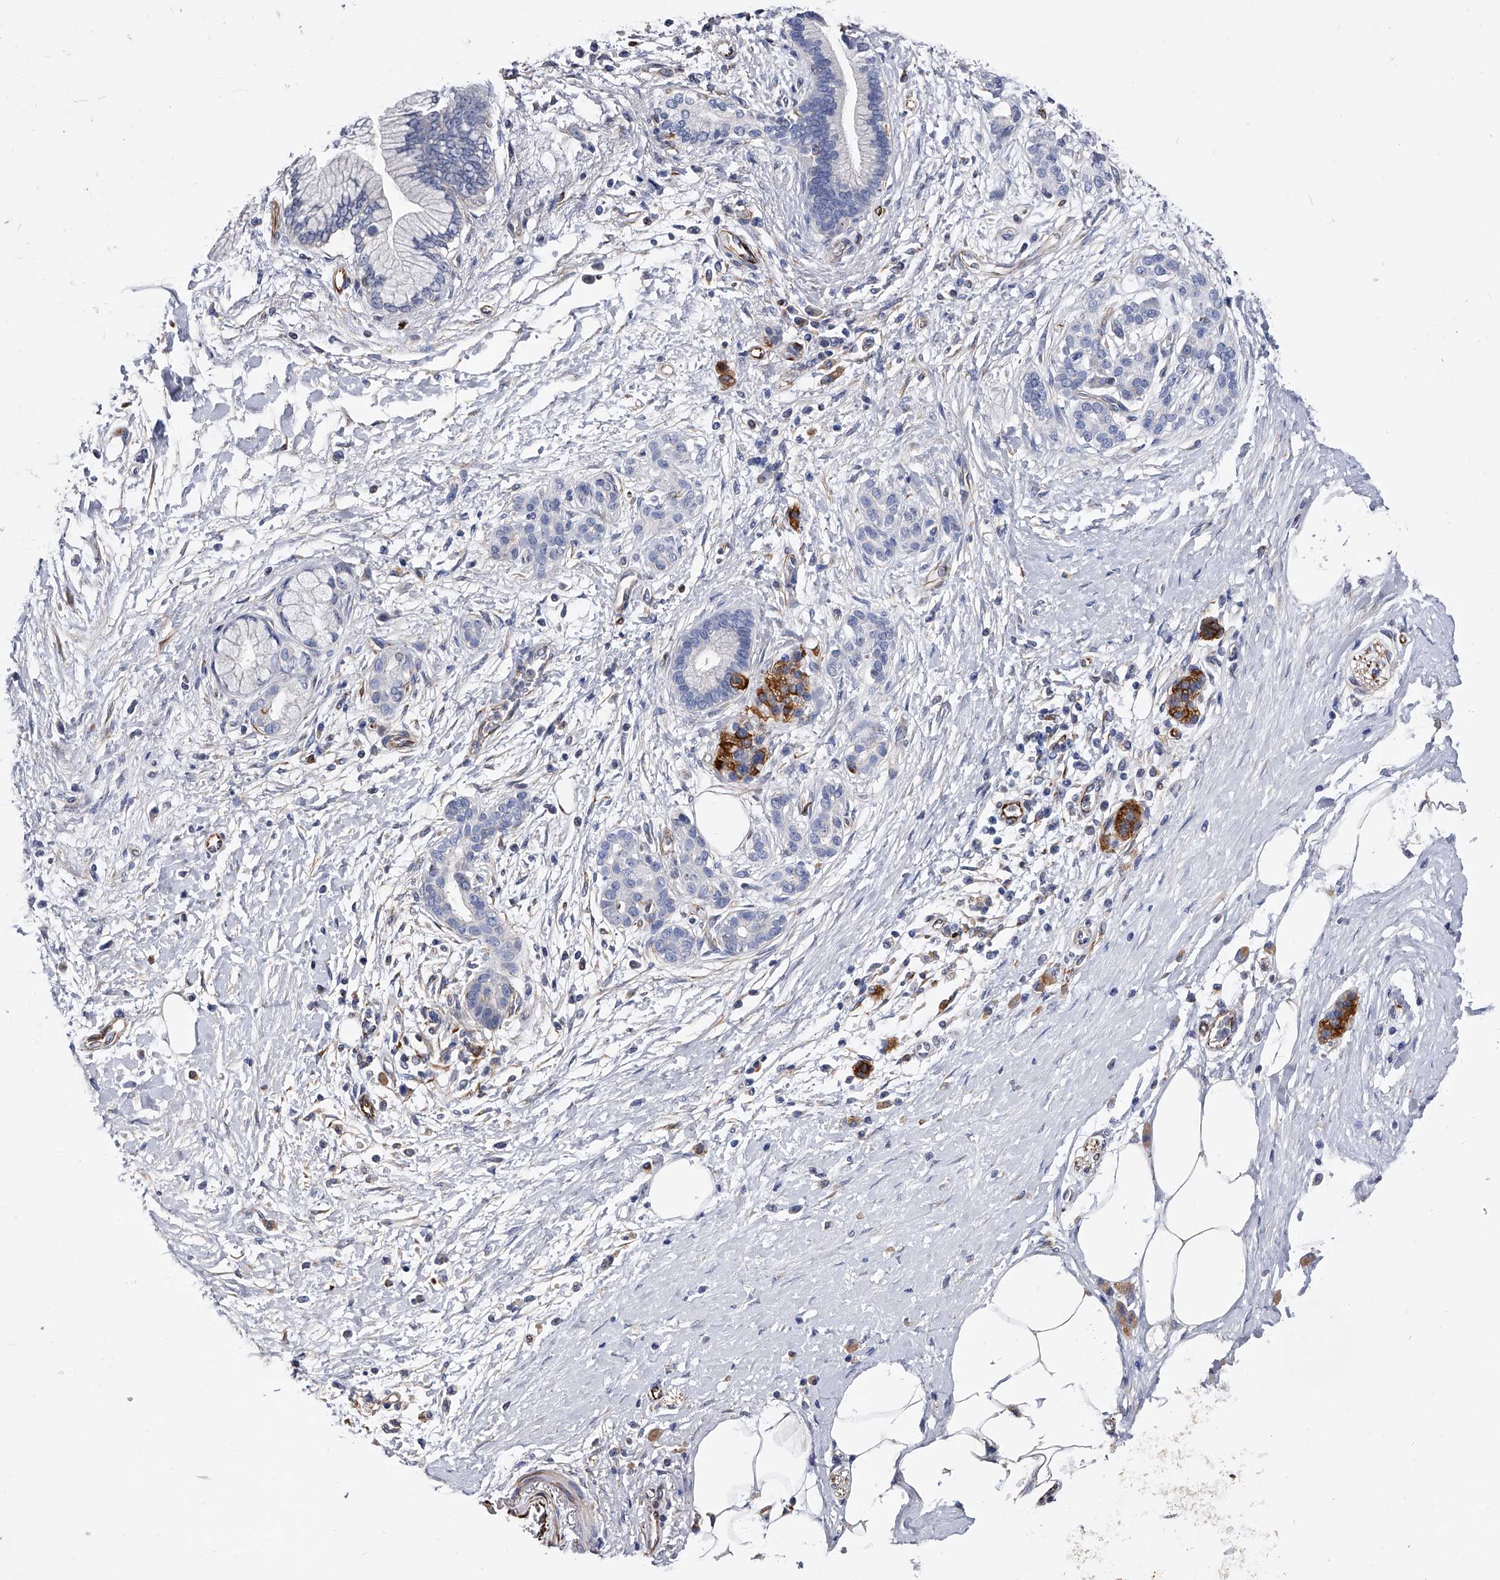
{"staining": {"intensity": "negative", "quantity": "none", "location": "none"}, "tissue": "pancreatic cancer", "cell_type": "Tumor cells", "image_type": "cancer", "snomed": [{"axis": "morphology", "description": "Adenocarcinoma, NOS"}, {"axis": "topography", "description": "Pancreas"}], "caption": "A histopathology image of pancreatic cancer stained for a protein displays no brown staining in tumor cells.", "gene": "EFCAB7", "patient": {"sex": "male", "age": 58}}